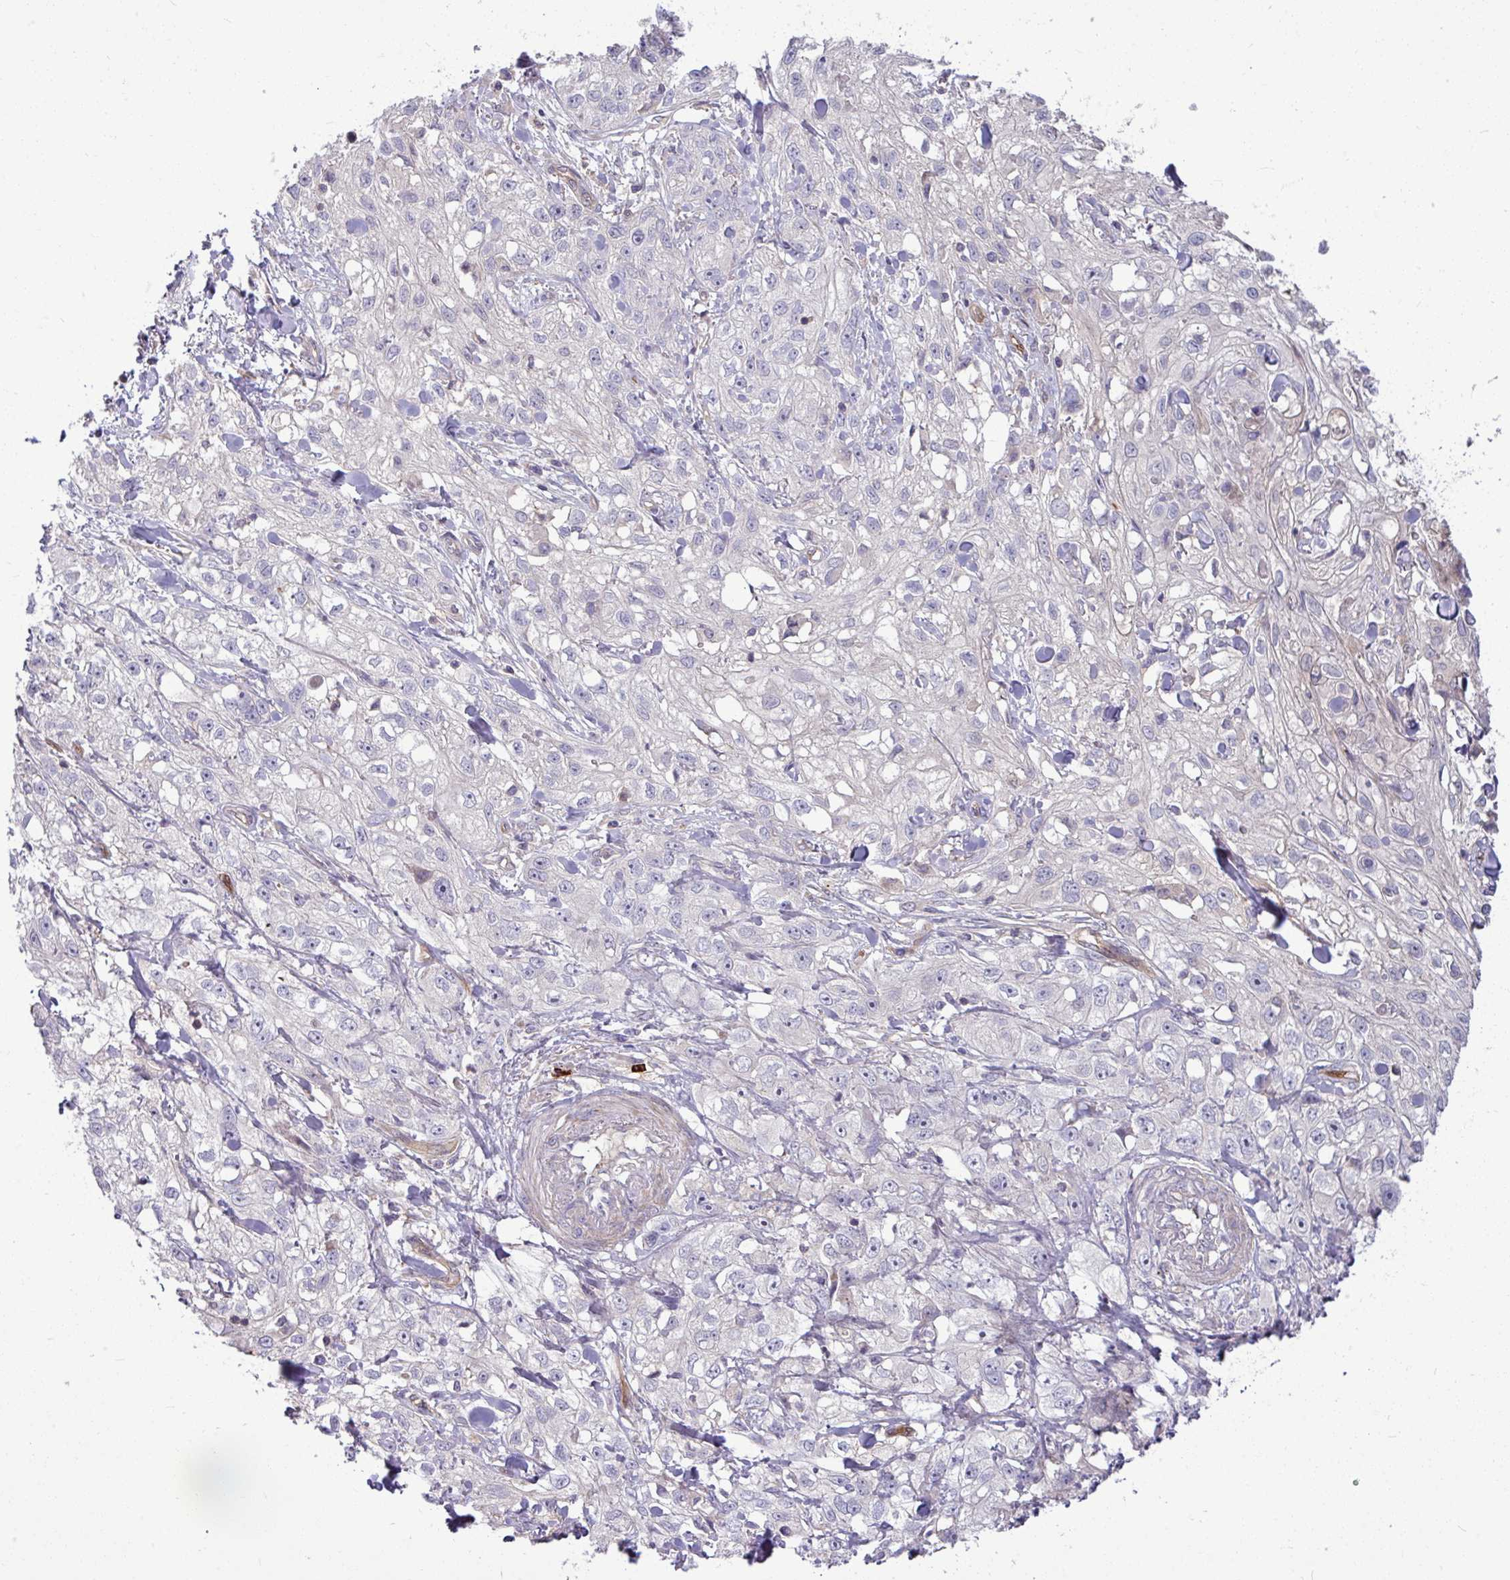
{"staining": {"intensity": "negative", "quantity": "none", "location": "none"}, "tissue": "skin cancer", "cell_type": "Tumor cells", "image_type": "cancer", "snomed": [{"axis": "morphology", "description": "Squamous cell carcinoma, NOS"}, {"axis": "topography", "description": "Skin"}, {"axis": "topography", "description": "Vulva"}], "caption": "The histopathology image demonstrates no staining of tumor cells in squamous cell carcinoma (skin). The staining was performed using DAB to visualize the protein expression in brown, while the nuclei were stained in blue with hematoxylin (Magnification: 20x).", "gene": "B4GALNT4", "patient": {"sex": "female", "age": 86}}